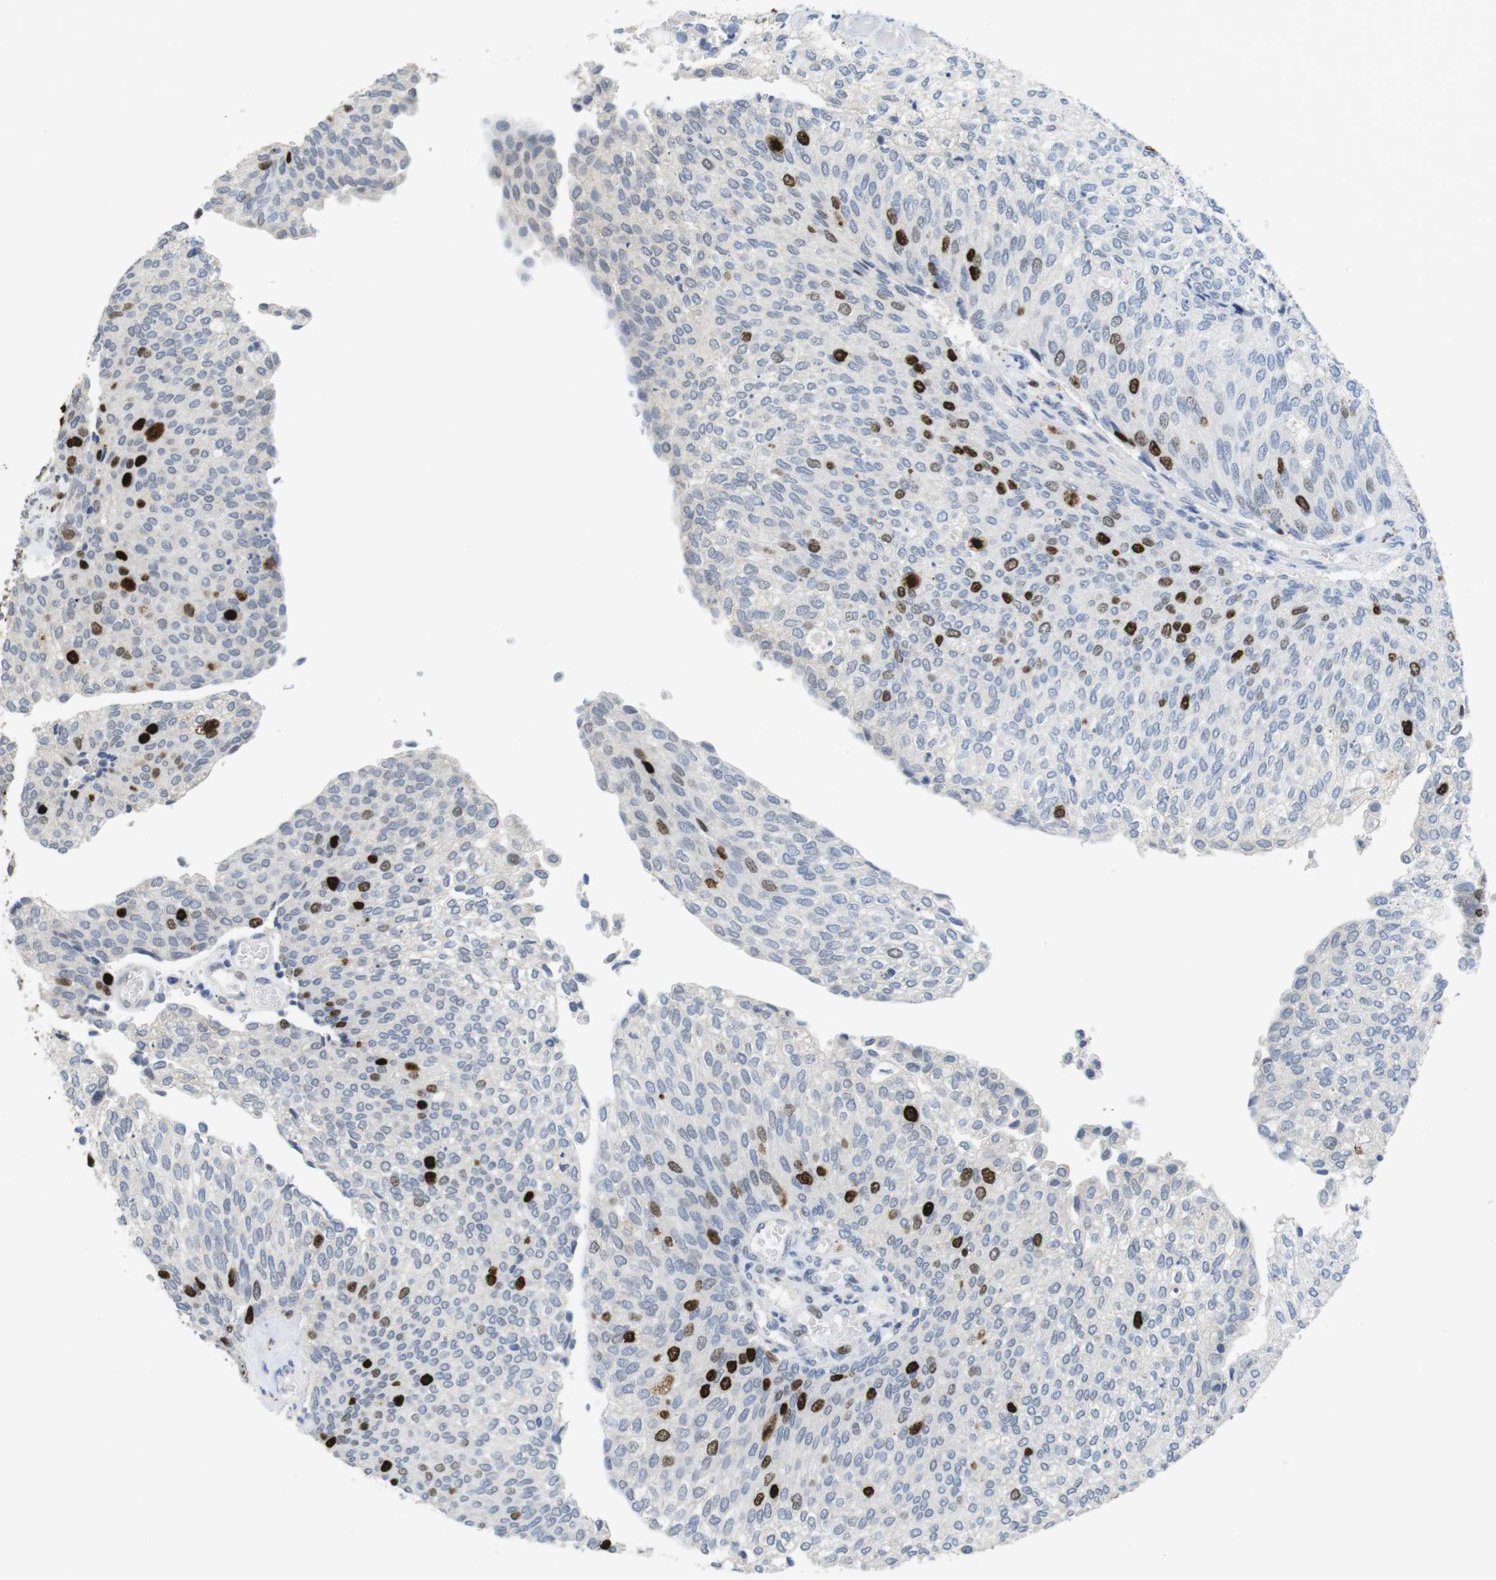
{"staining": {"intensity": "strong", "quantity": "<25%", "location": "nuclear"}, "tissue": "urothelial cancer", "cell_type": "Tumor cells", "image_type": "cancer", "snomed": [{"axis": "morphology", "description": "Urothelial carcinoma, Low grade"}, {"axis": "topography", "description": "Urinary bladder"}], "caption": "An image showing strong nuclear expression in about <25% of tumor cells in urothelial cancer, as visualized by brown immunohistochemical staining.", "gene": "KPNA2", "patient": {"sex": "female", "age": 79}}